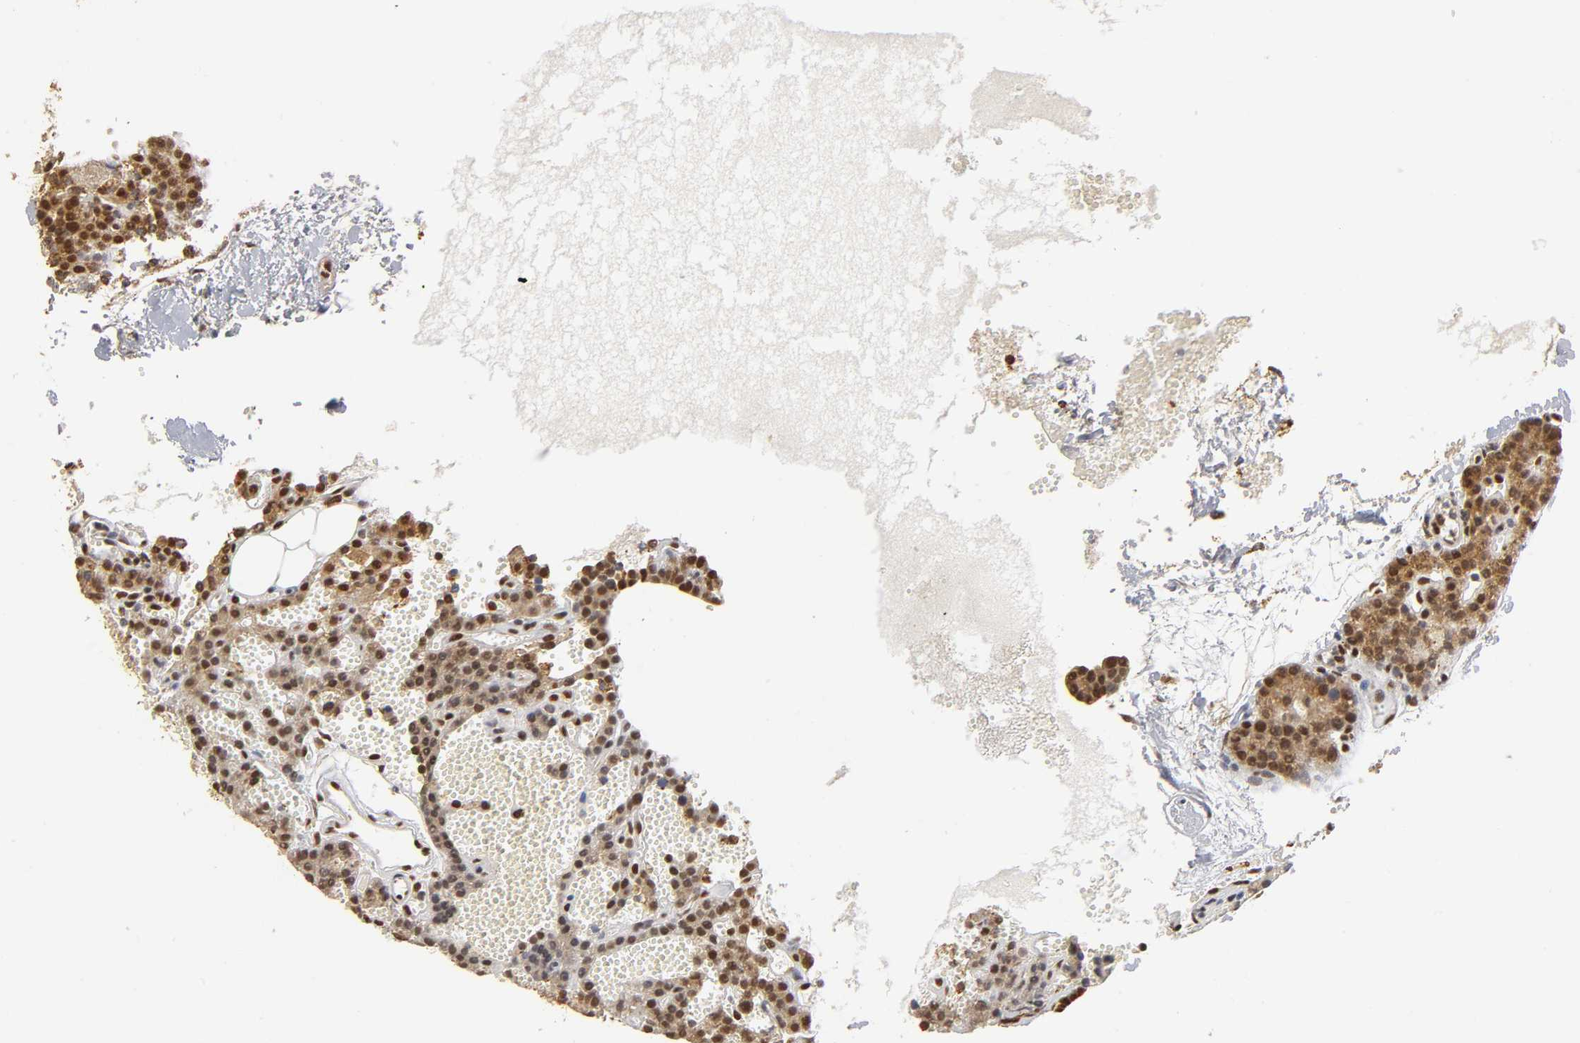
{"staining": {"intensity": "strong", "quantity": ">75%", "location": "cytoplasmic/membranous,nuclear"}, "tissue": "parathyroid gland", "cell_type": "Glandular cells", "image_type": "normal", "snomed": [{"axis": "morphology", "description": "Normal tissue, NOS"}, {"axis": "topography", "description": "Parathyroid gland"}], "caption": "Immunohistochemical staining of normal parathyroid gland shows >75% levels of strong cytoplasmic/membranous,nuclear protein positivity in approximately >75% of glandular cells. The protein of interest is stained brown, and the nuclei are stained in blue (DAB (3,3'-diaminobenzidine) IHC with brightfield microscopy, high magnification).", "gene": "RNF122", "patient": {"sex": "male", "age": 25}}